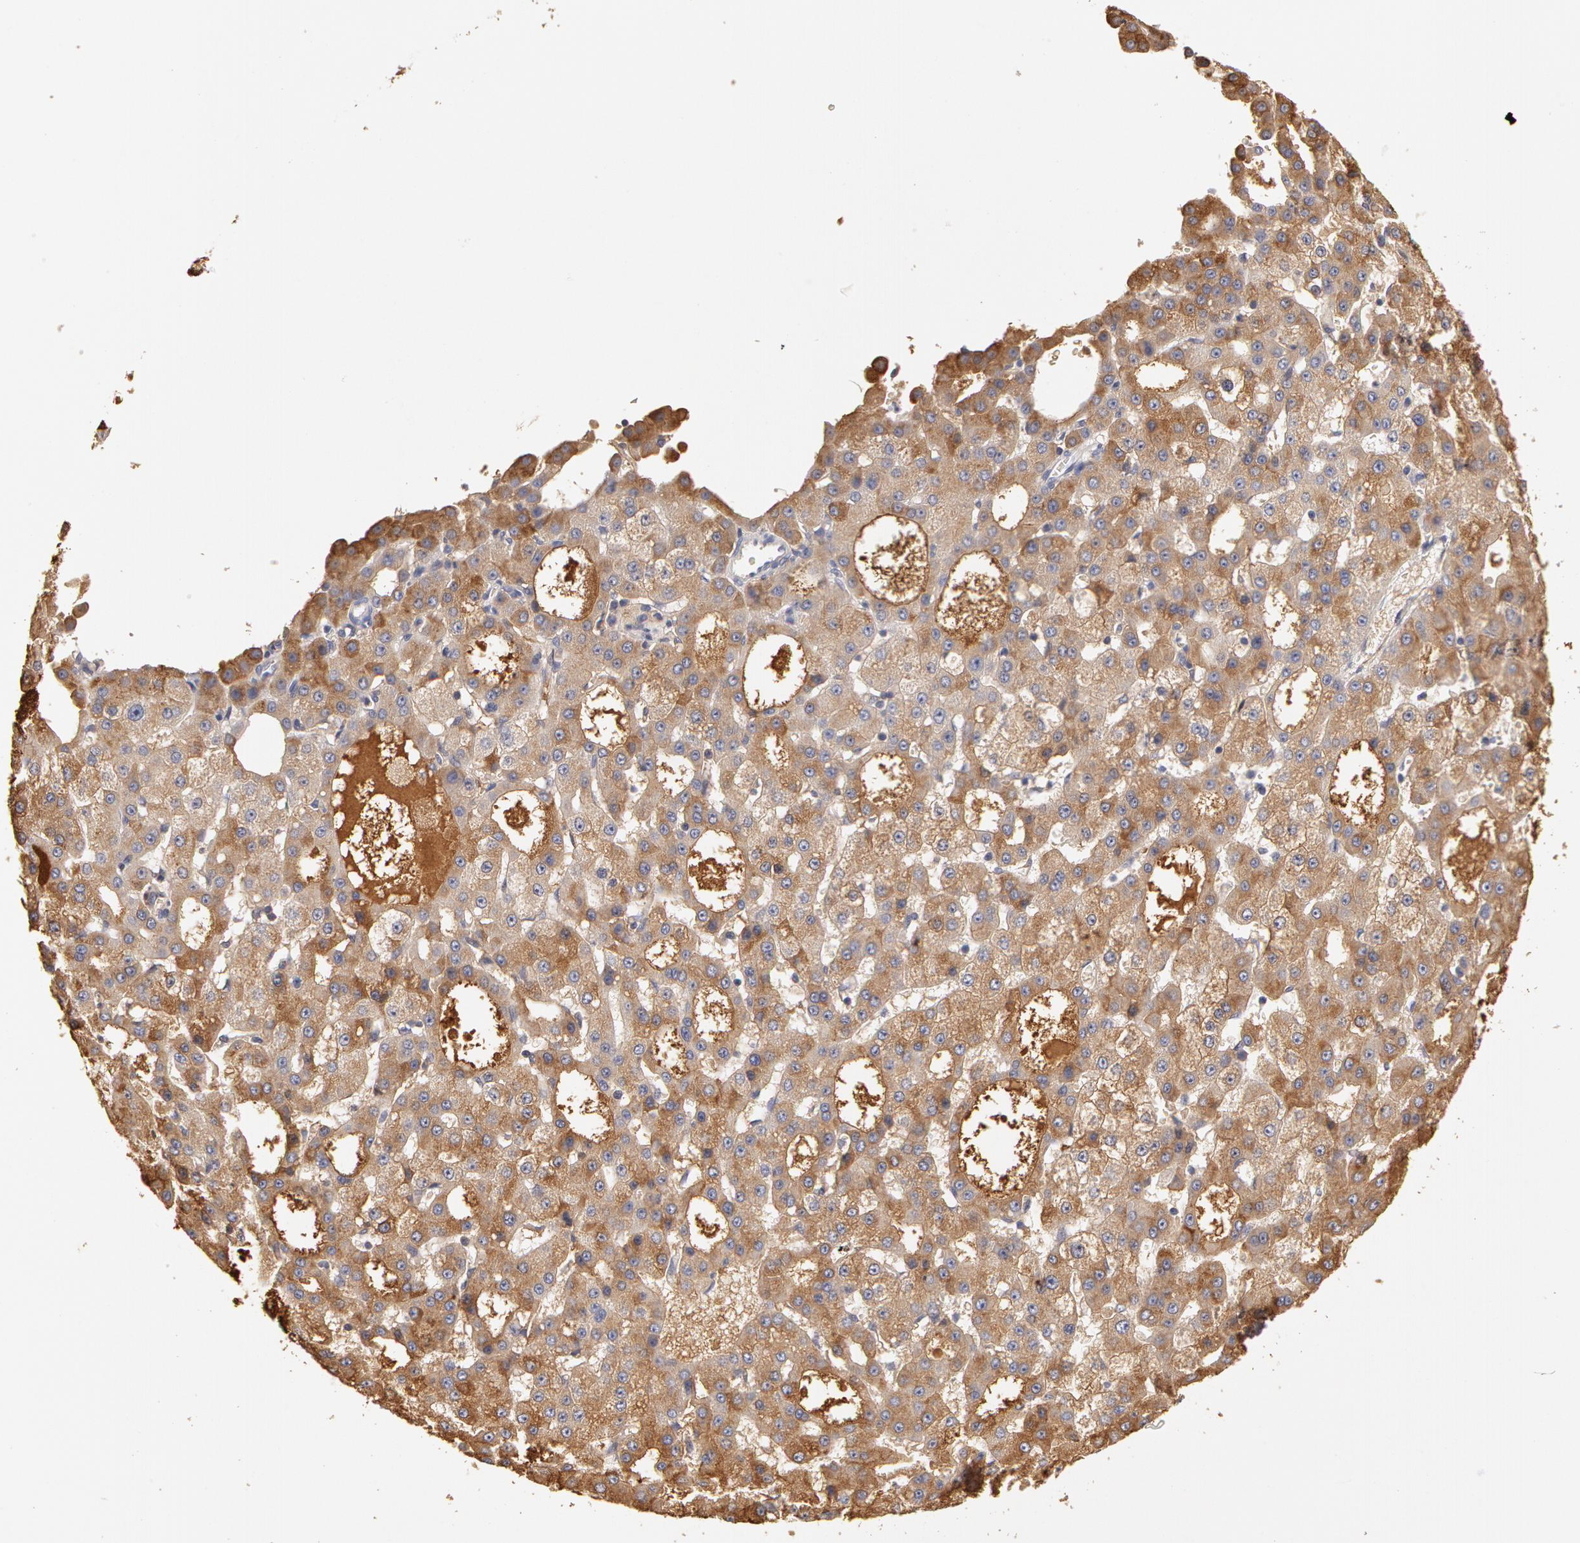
{"staining": {"intensity": "moderate", "quantity": ">75%", "location": "cytoplasmic/membranous"}, "tissue": "liver cancer", "cell_type": "Tumor cells", "image_type": "cancer", "snomed": [{"axis": "morphology", "description": "Carcinoma, Hepatocellular, NOS"}, {"axis": "topography", "description": "Liver"}], "caption": "About >75% of tumor cells in human liver hepatocellular carcinoma reveal moderate cytoplasmic/membranous protein staining as visualized by brown immunohistochemical staining.", "gene": "TF", "patient": {"sex": "male", "age": 47}}